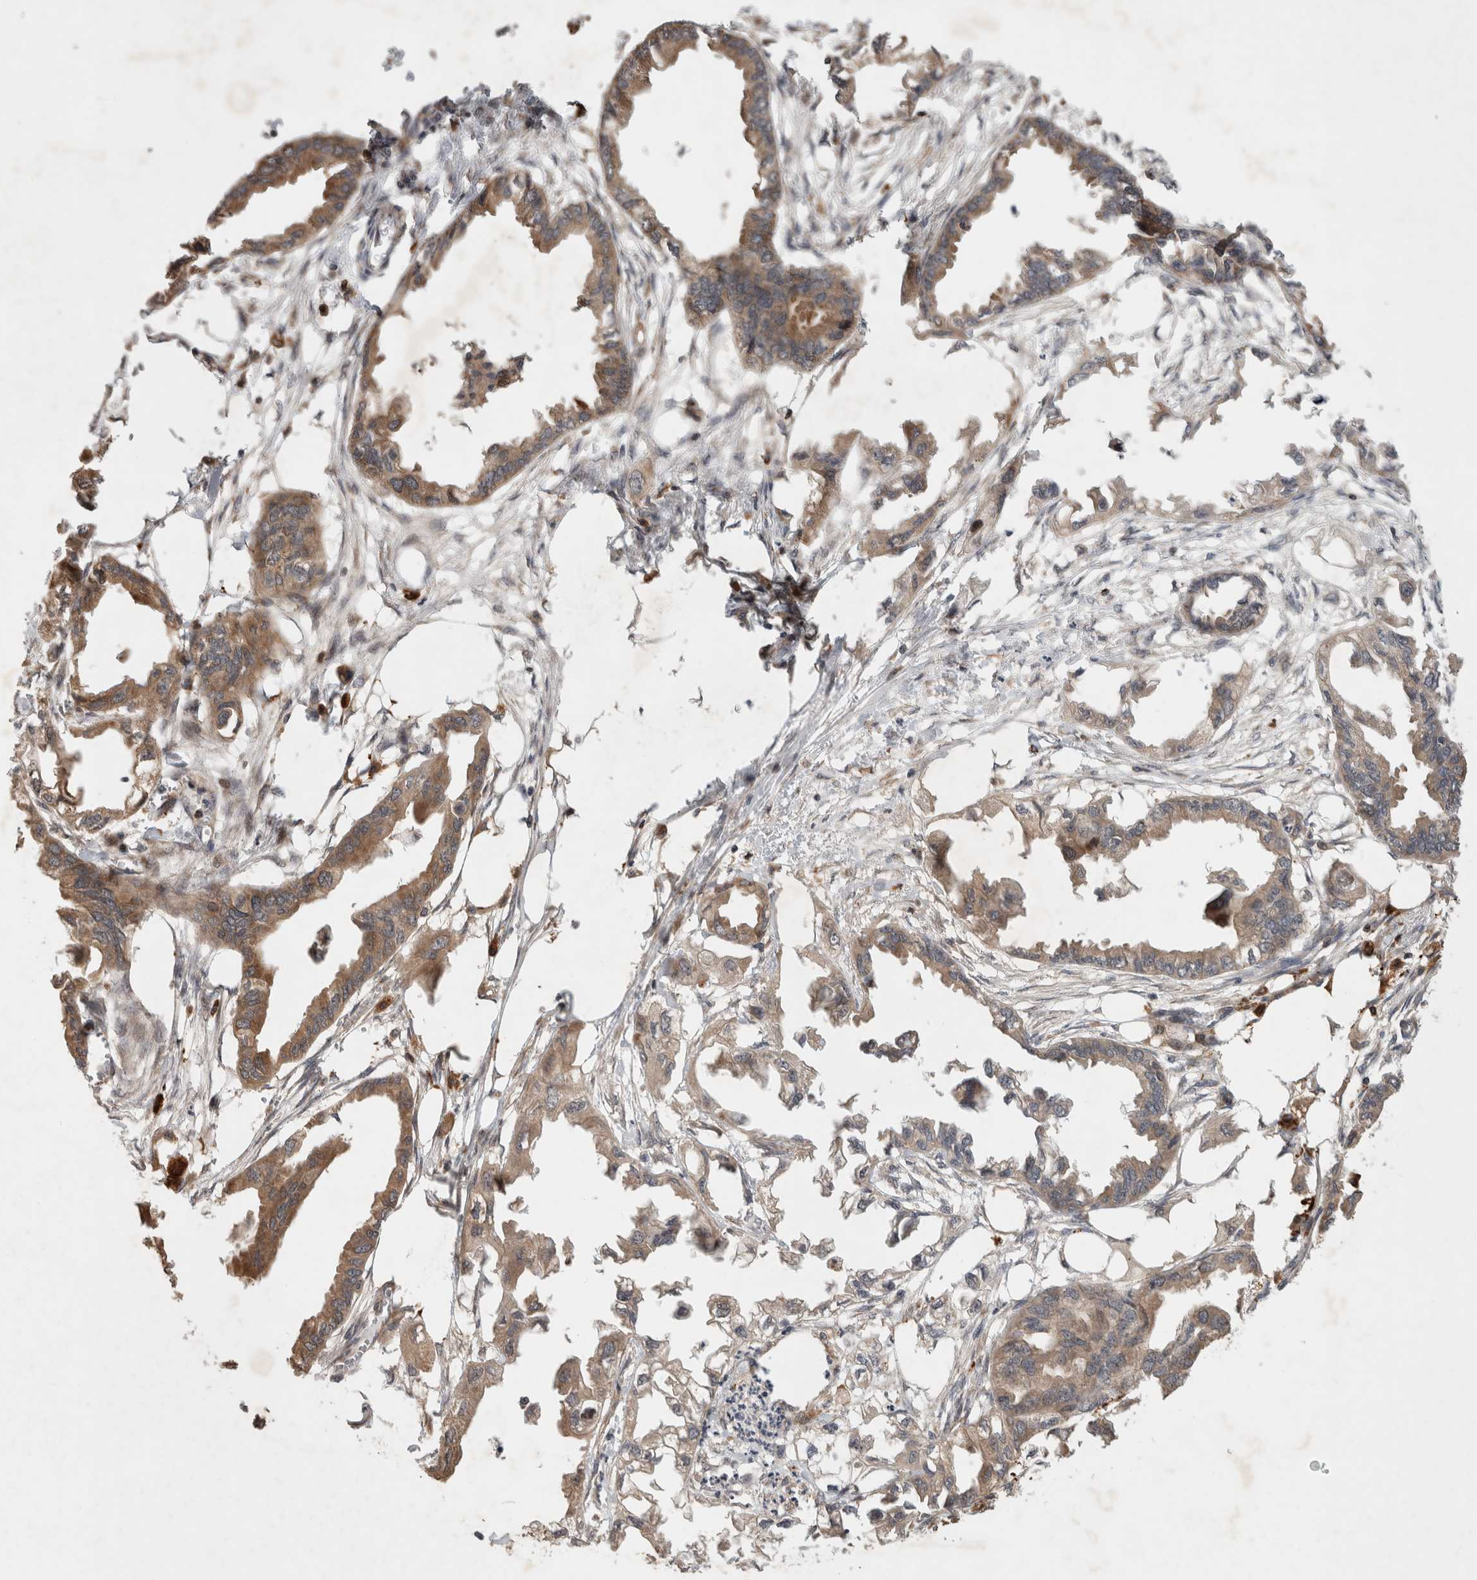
{"staining": {"intensity": "moderate", "quantity": ">75%", "location": "cytoplasmic/membranous"}, "tissue": "endometrial cancer", "cell_type": "Tumor cells", "image_type": "cancer", "snomed": [{"axis": "morphology", "description": "Adenocarcinoma, NOS"}, {"axis": "morphology", "description": "Adenocarcinoma, metastatic, NOS"}, {"axis": "topography", "description": "Adipose tissue"}, {"axis": "topography", "description": "Endometrium"}], "caption": "High-magnification brightfield microscopy of endometrial cancer stained with DAB (3,3'-diaminobenzidine) (brown) and counterstained with hematoxylin (blue). tumor cells exhibit moderate cytoplasmic/membranous staining is identified in approximately>75% of cells.", "gene": "SERAC1", "patient": {"sex": "female", "age": 67}}